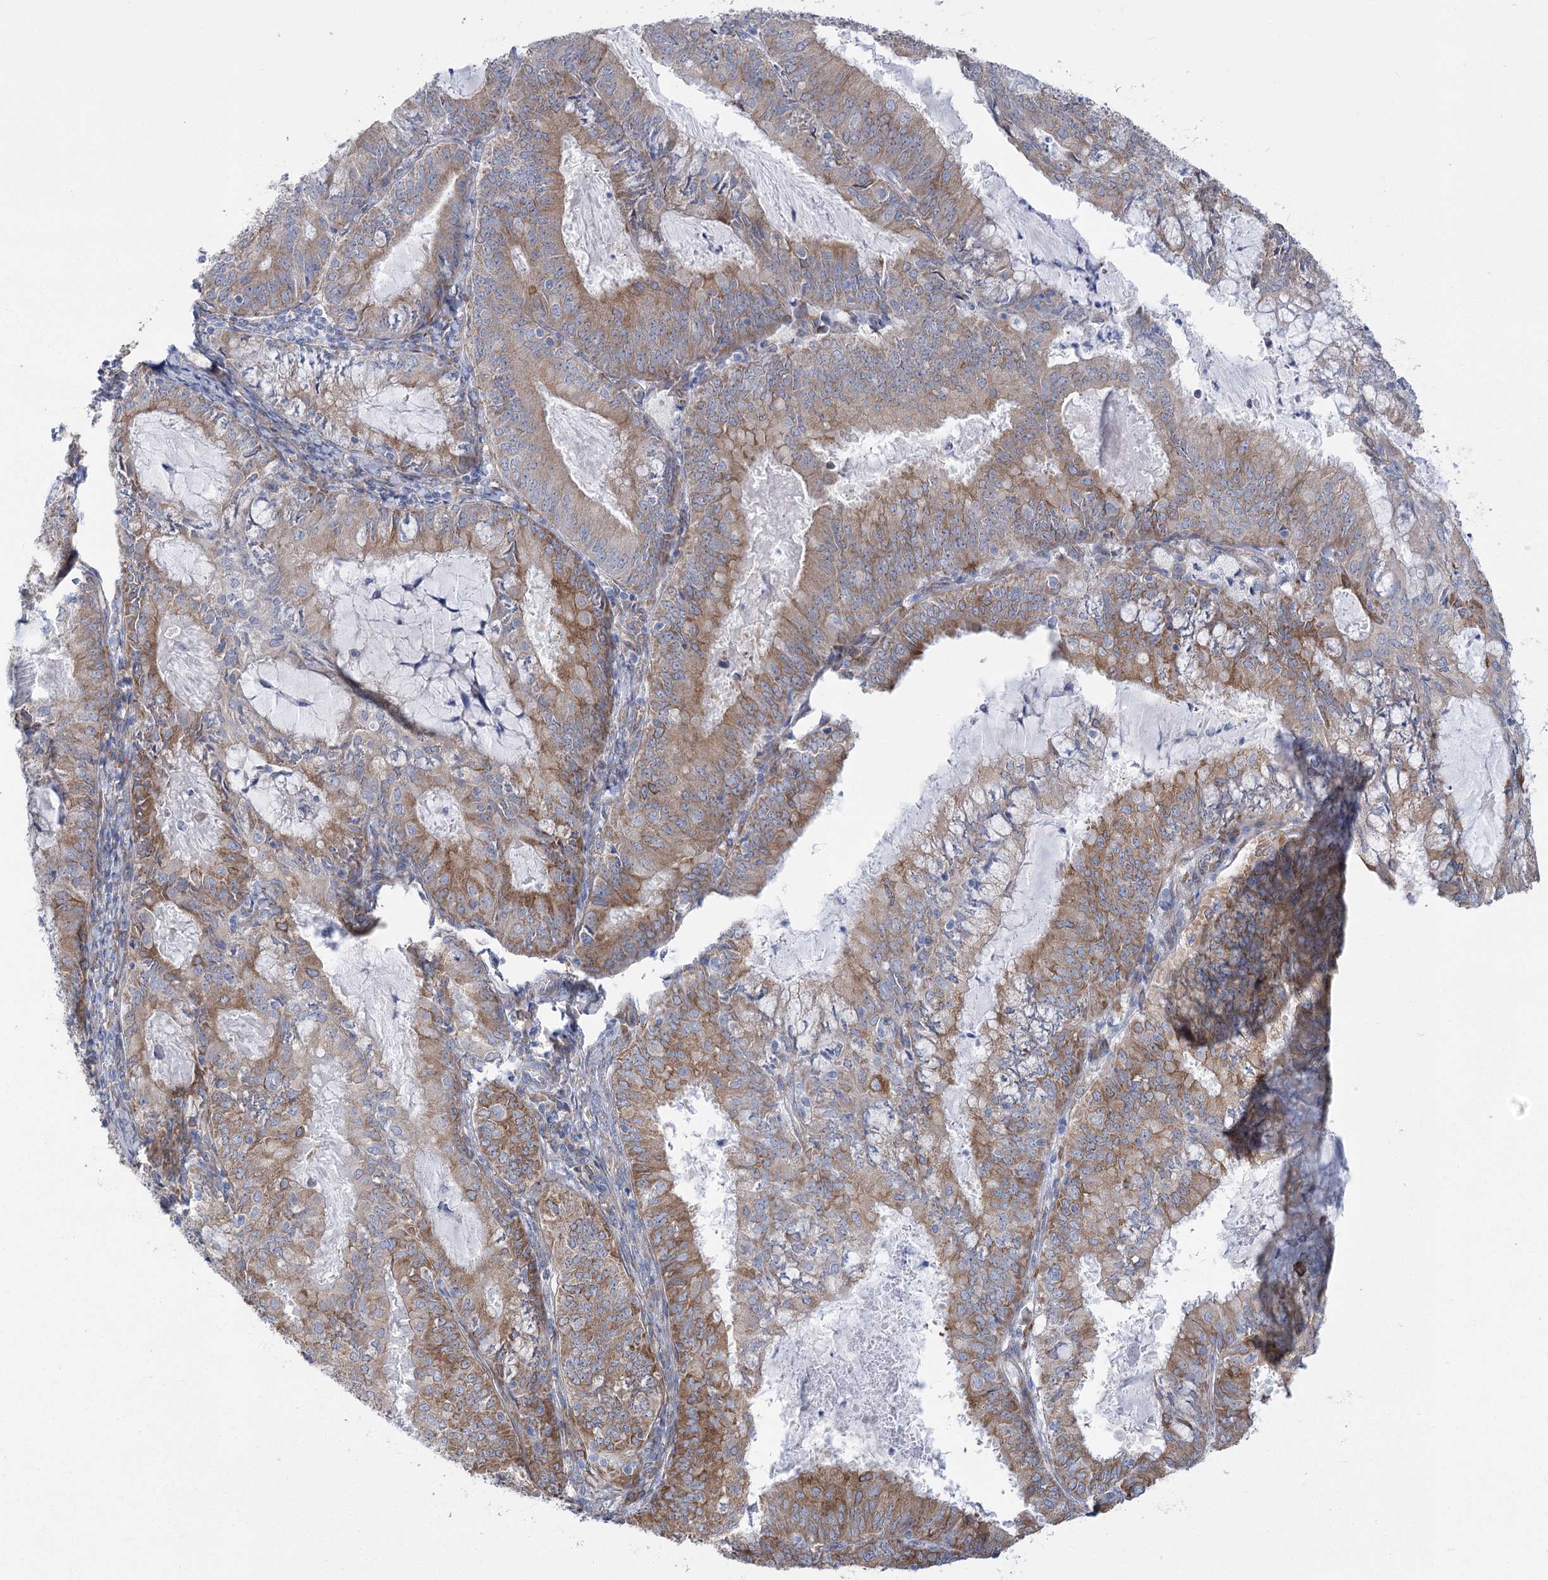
{"staining": {"intensity": "moderate", "quantity": ">75%", "location": "cytoplasmic/membranous"}, "tissue": "endometrial cancer", "cell_type": "Tumor cells", "image_type": "cancer", "snomed": [{"axis": "morphology", "description": "Adenocarcinoma, NOS"}, {"axis": "topography", "description": "Endometrium"}], "caption": "Protein expression by immunohistochemistry (IHC) displays moderate cytoplasmic/membranous expression in about >75% of tumor cells in endometrial cancer. Nuclei are stained in blue.", "gene": "YTHDC2", "patient": {"sex": "female", "age": 57}}